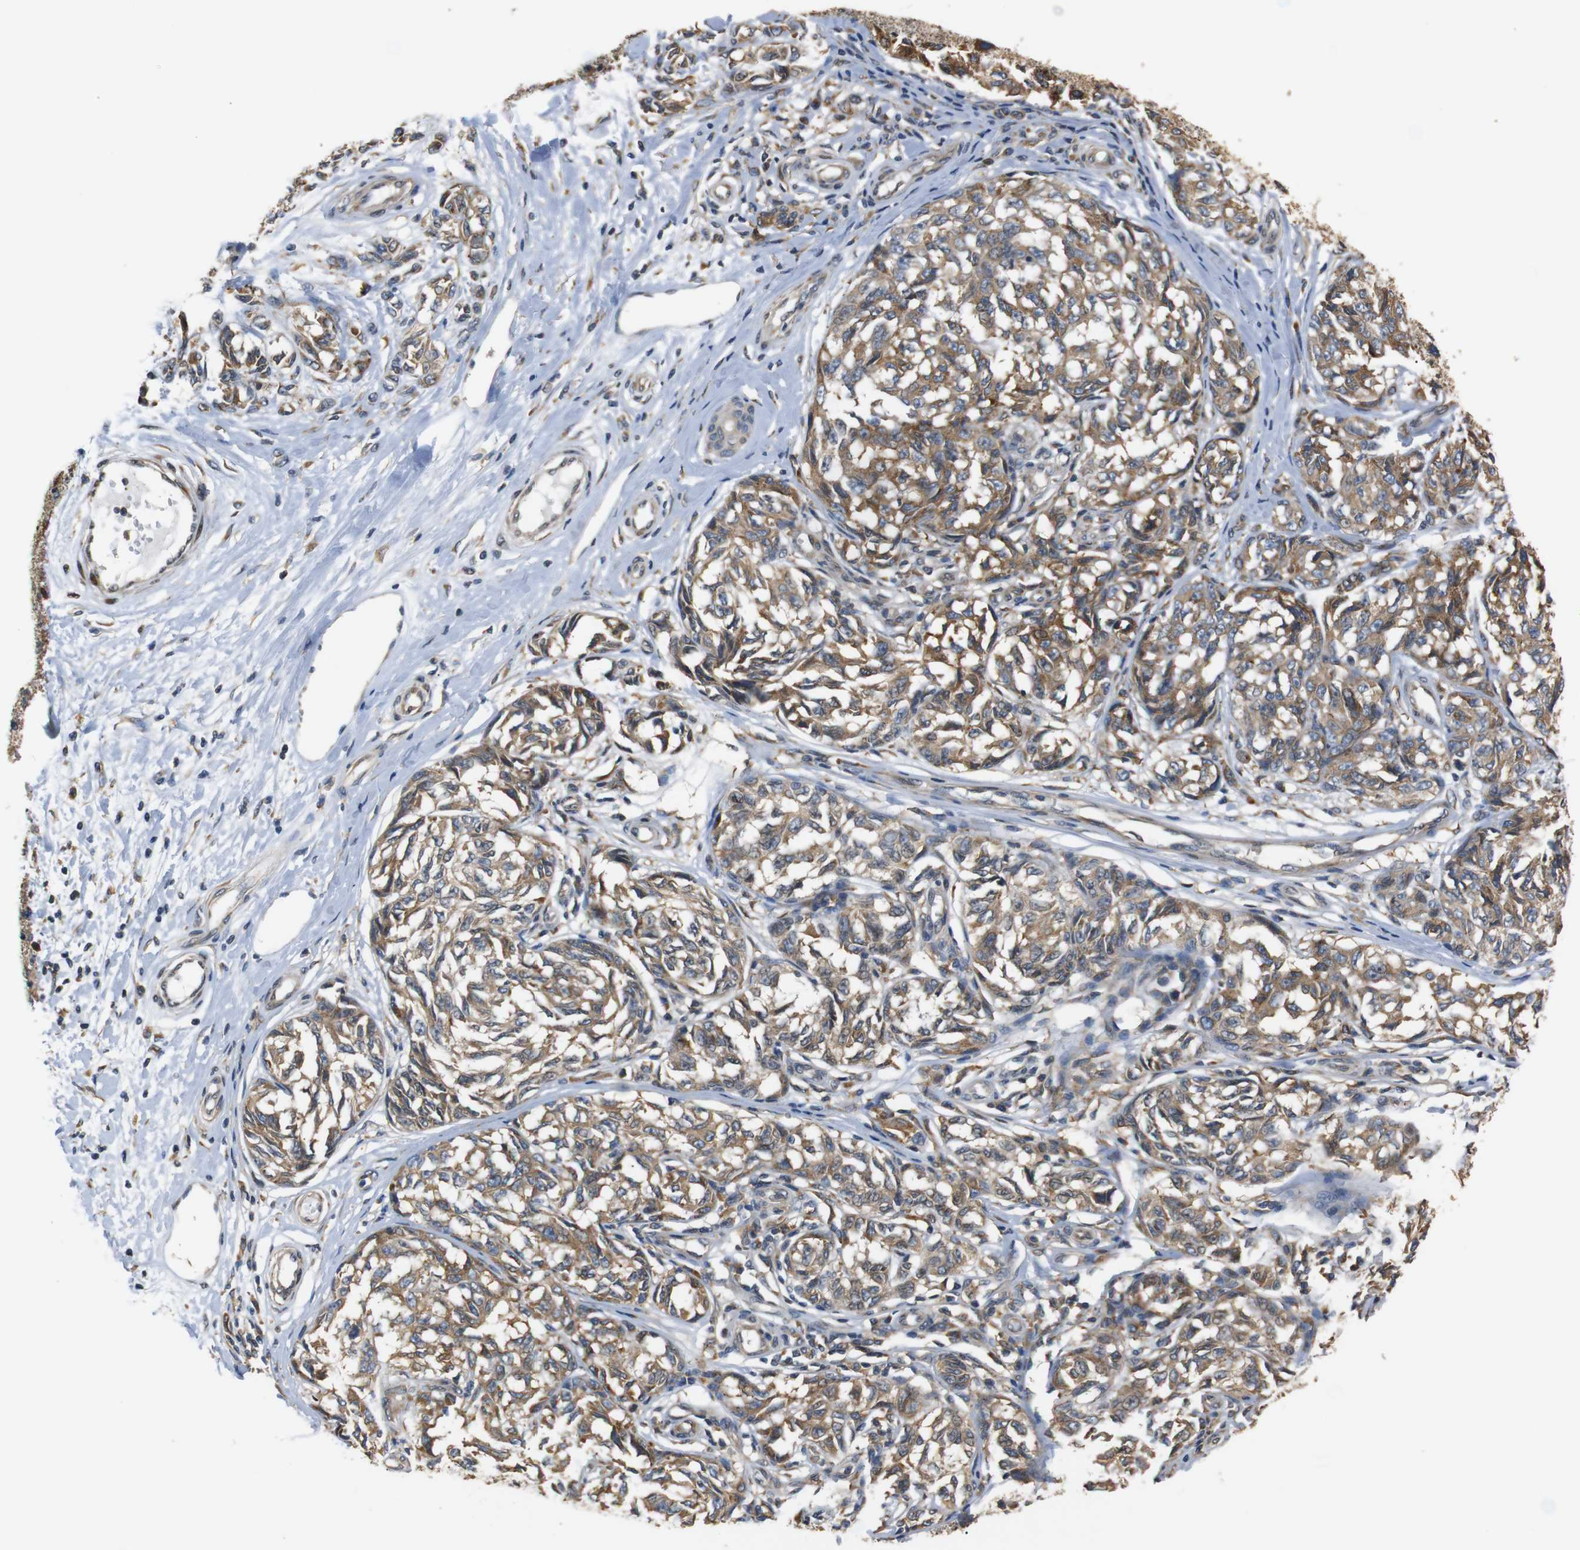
{"staining": {"intensity": "moderate", "quantity": ">75%", "location": "cytoplasmic/membranous"}, "tissue": "melanoma", "cell_type": "Tumor cells", "image_type": "cancer", "snomed": [{"axis": "morphology", "description": "Malignant melanoma, NOS"}, {"axis": "topography", "description": "Skin"}], "caption": "Immunohistochemical staining of human malignant melanoma reveals medium levels of moderate cytoplasmic/membranous protein staining in approximately >75% of tumor cells.", "gene": "TMED2", "patient": {"sex": "female", "age": 64}}